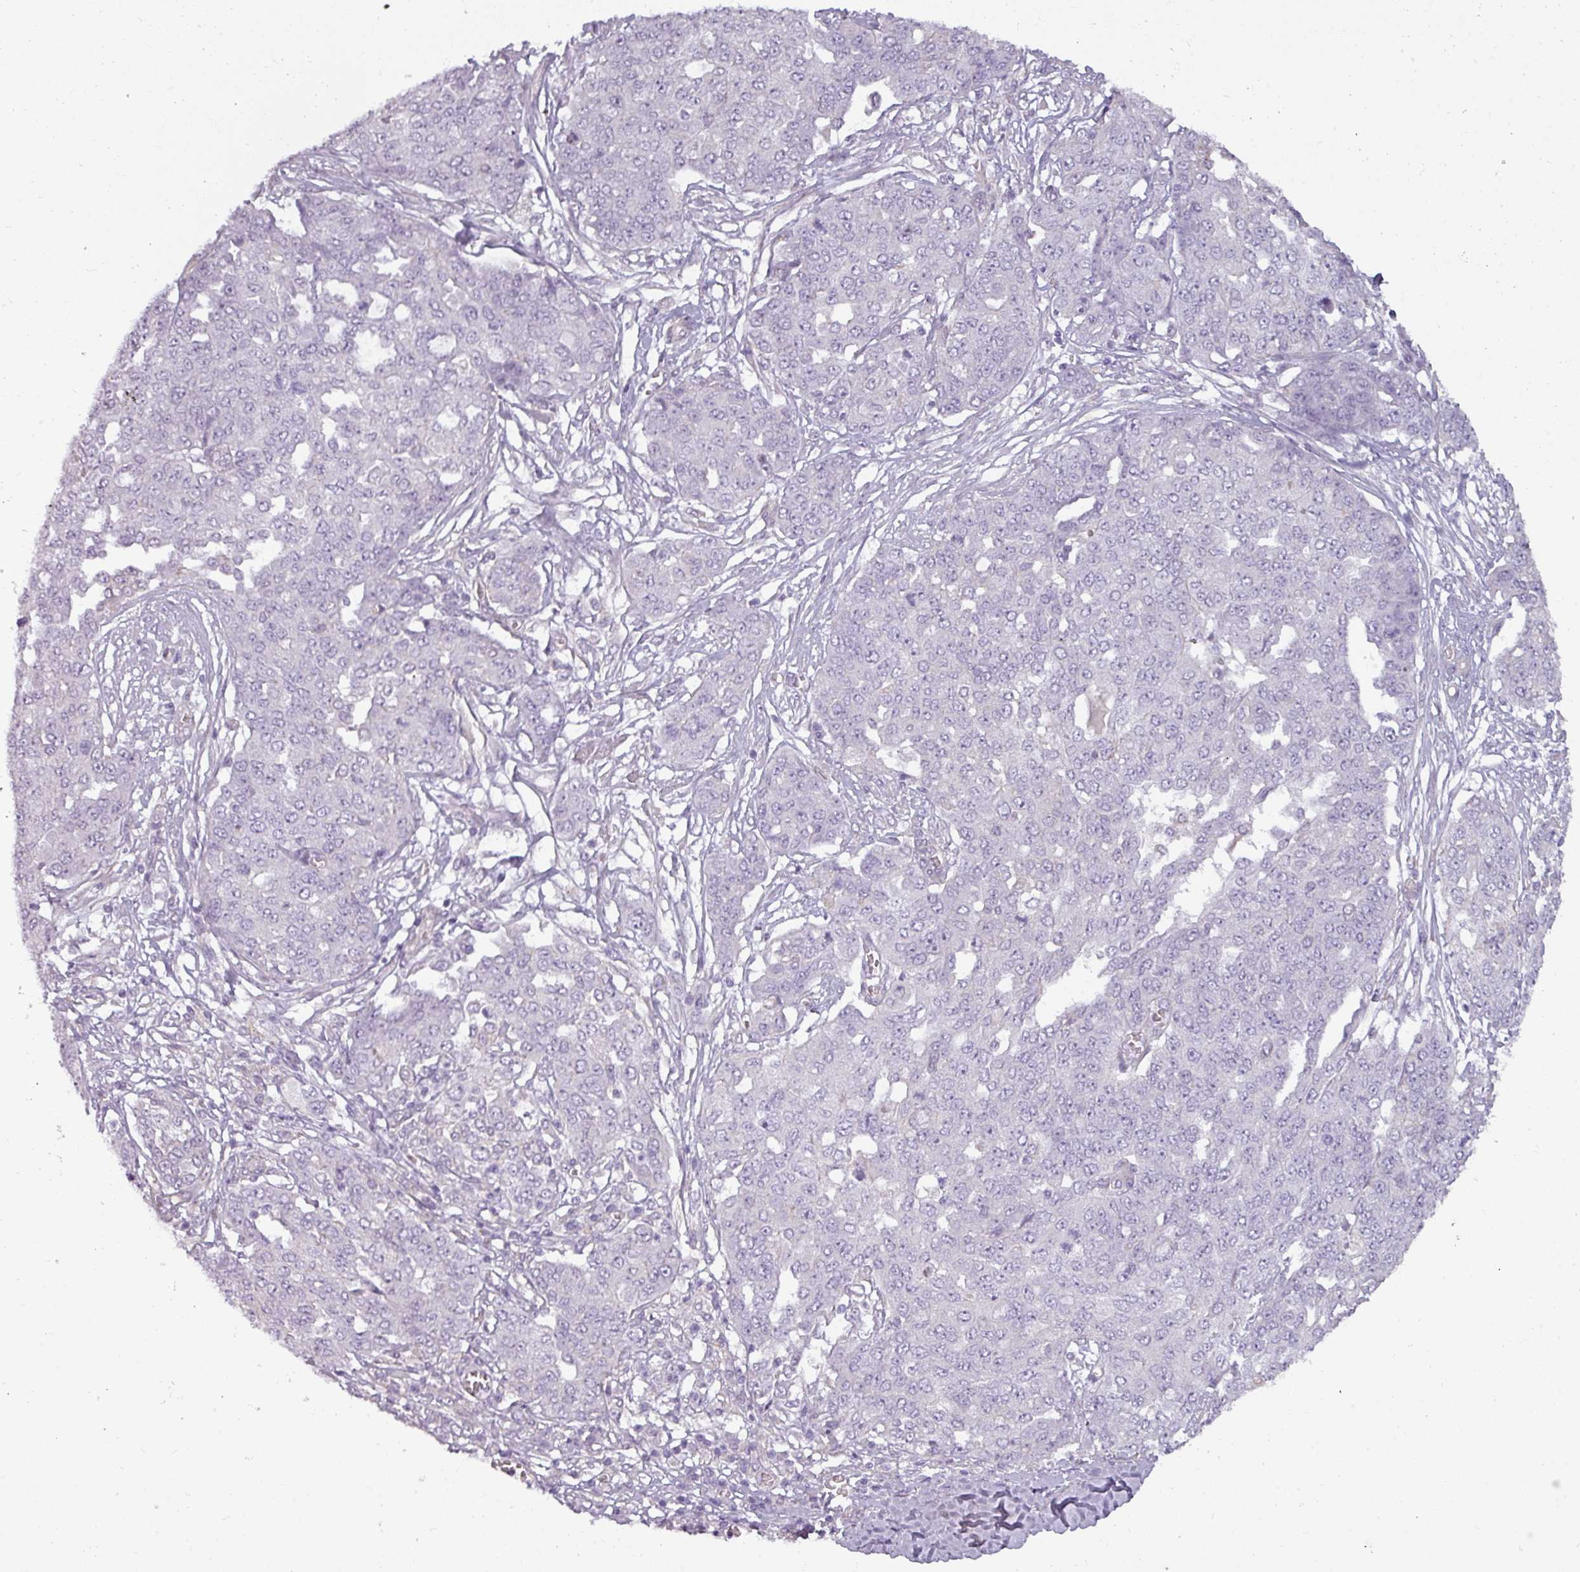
{"staining": {"intensity": "negative", "quantity": "none", "location": "none"}, "tissue": "ovarian cancer", "cell_type": "Tumor cells", "image_type": "cancer", "snomed": [{"axis": "morphology", "description": "Cystadenocarcinoma, serous, NOS"}, {"axis": "topography", "description": "Soft tissue"}, {"axis": "topography", "description": "Ovary"}], "caption": "Immunohistochemistry (IHC) micrograph of neoplastic tissue: human ovarian cancer (serous cystadenocarcinoma) stained with DAB demonstrates no significant protein expression in tumor cells. (Immunohistochemistry, brightfield microscopy, high magnification).", "gene": "ASB1", "patient": {"sex": "female", "age": 57}}